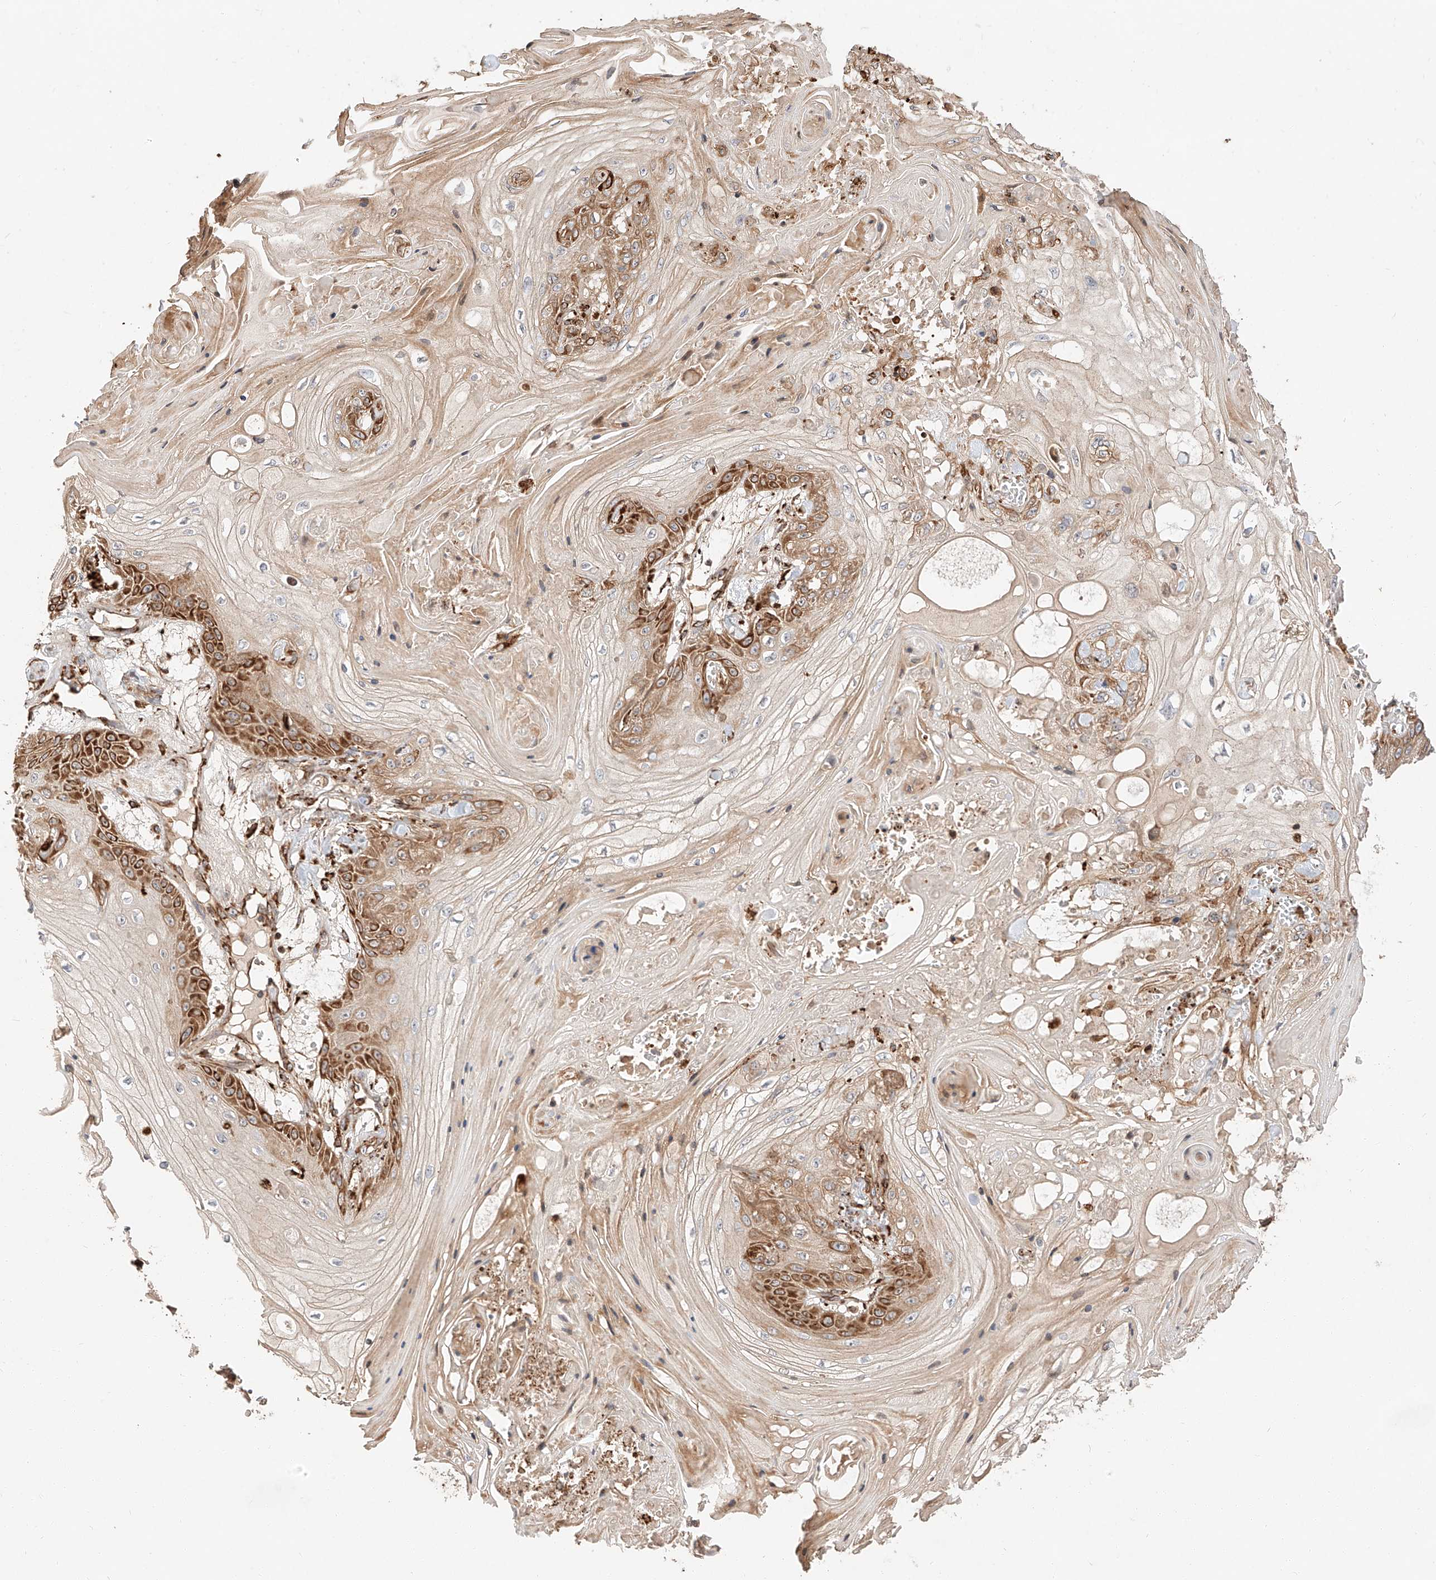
{"staining": {"intensity": "strong", "quantity": ">75%", "location": "cytoplasmic/membranous"}, "tissue": "skin cancer", "cell_type": "Tumor cells", "image_type": "cancer", "snomed": [{"axis": "morphology", "description": "Squamous cell carcinoma, NOS"}, {"axis": "topography", "description": "Skin"}], "caption": "Protein expression analysis of human skin cancer reveals strong cytoplasmic/membranous expression in approximately >75% of tumor cells. The staining was performed using DAB (3,3'-diaminobenzidine), with brown indicating positive protein expression. Nuclei are stained blue with hematoxylin.", "gene": "ZNF84", "patient": {"sex": "male", "age": 74}}